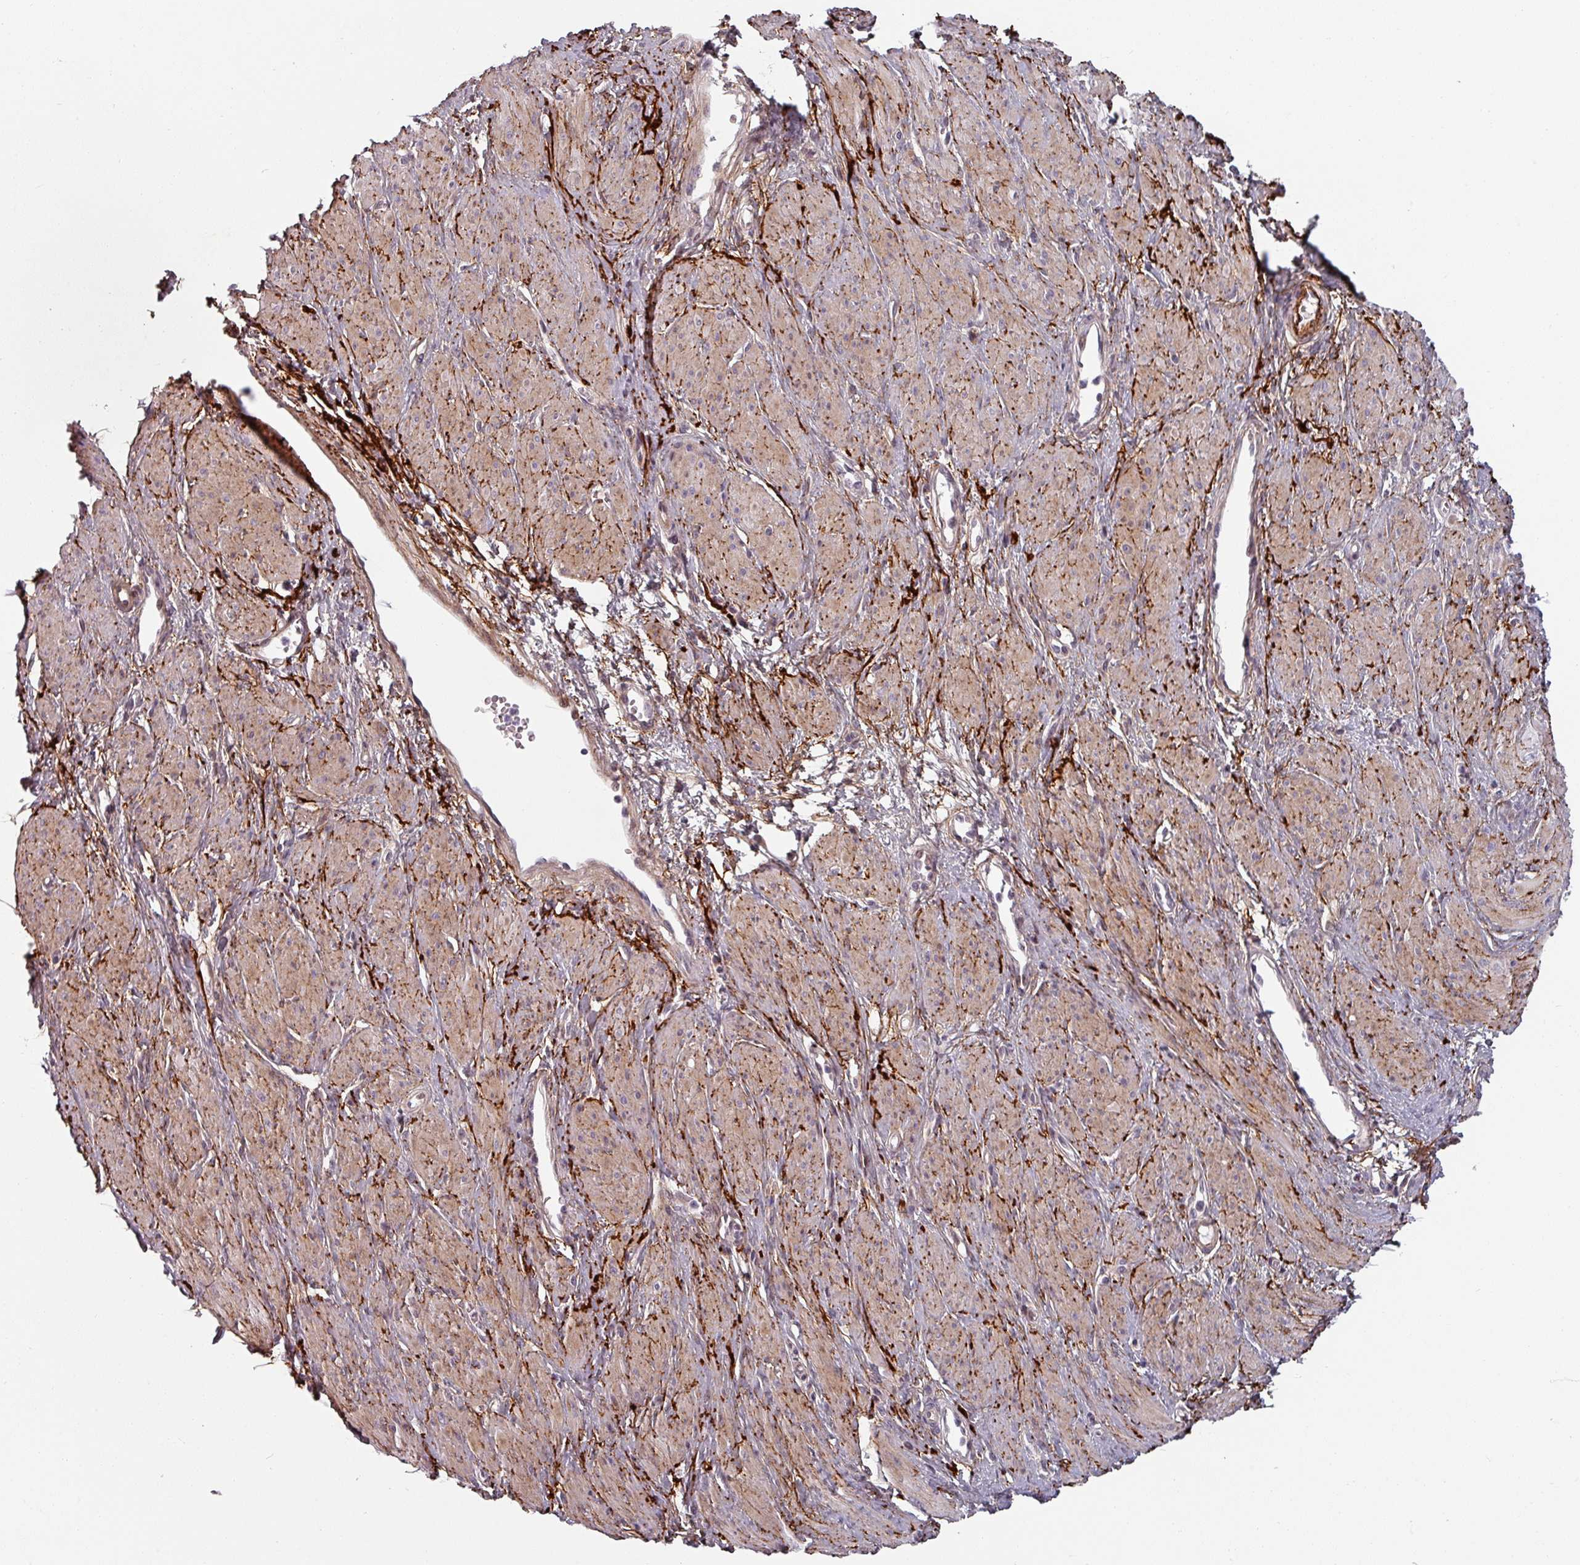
{"staining": {"intensity": "moderate", "quantity": "25%-75%", "location": "cytoplasmic/membranous"}, "tissue": "smooth muscle", "cell_type": "Smooth muscle cells", "image_type": "normal", "snomed": [{"axis": "morphology", "description": "Normal tissue, NOS"}, {"axis": "topography", "description": "Smooth muscle"}, {"axis": "topography", "description": "Uterus"}], "caption": "Smooth muscle cells exhibit moderate cytoplasmic/membranous staining in about 25%-75% of cells in benign smooth muscle. (brown staining indicates protein expression, while blue staining denotes nuclei).", "gene": "CYB5RL", "patient": {"sex": "female", "age": 39}}